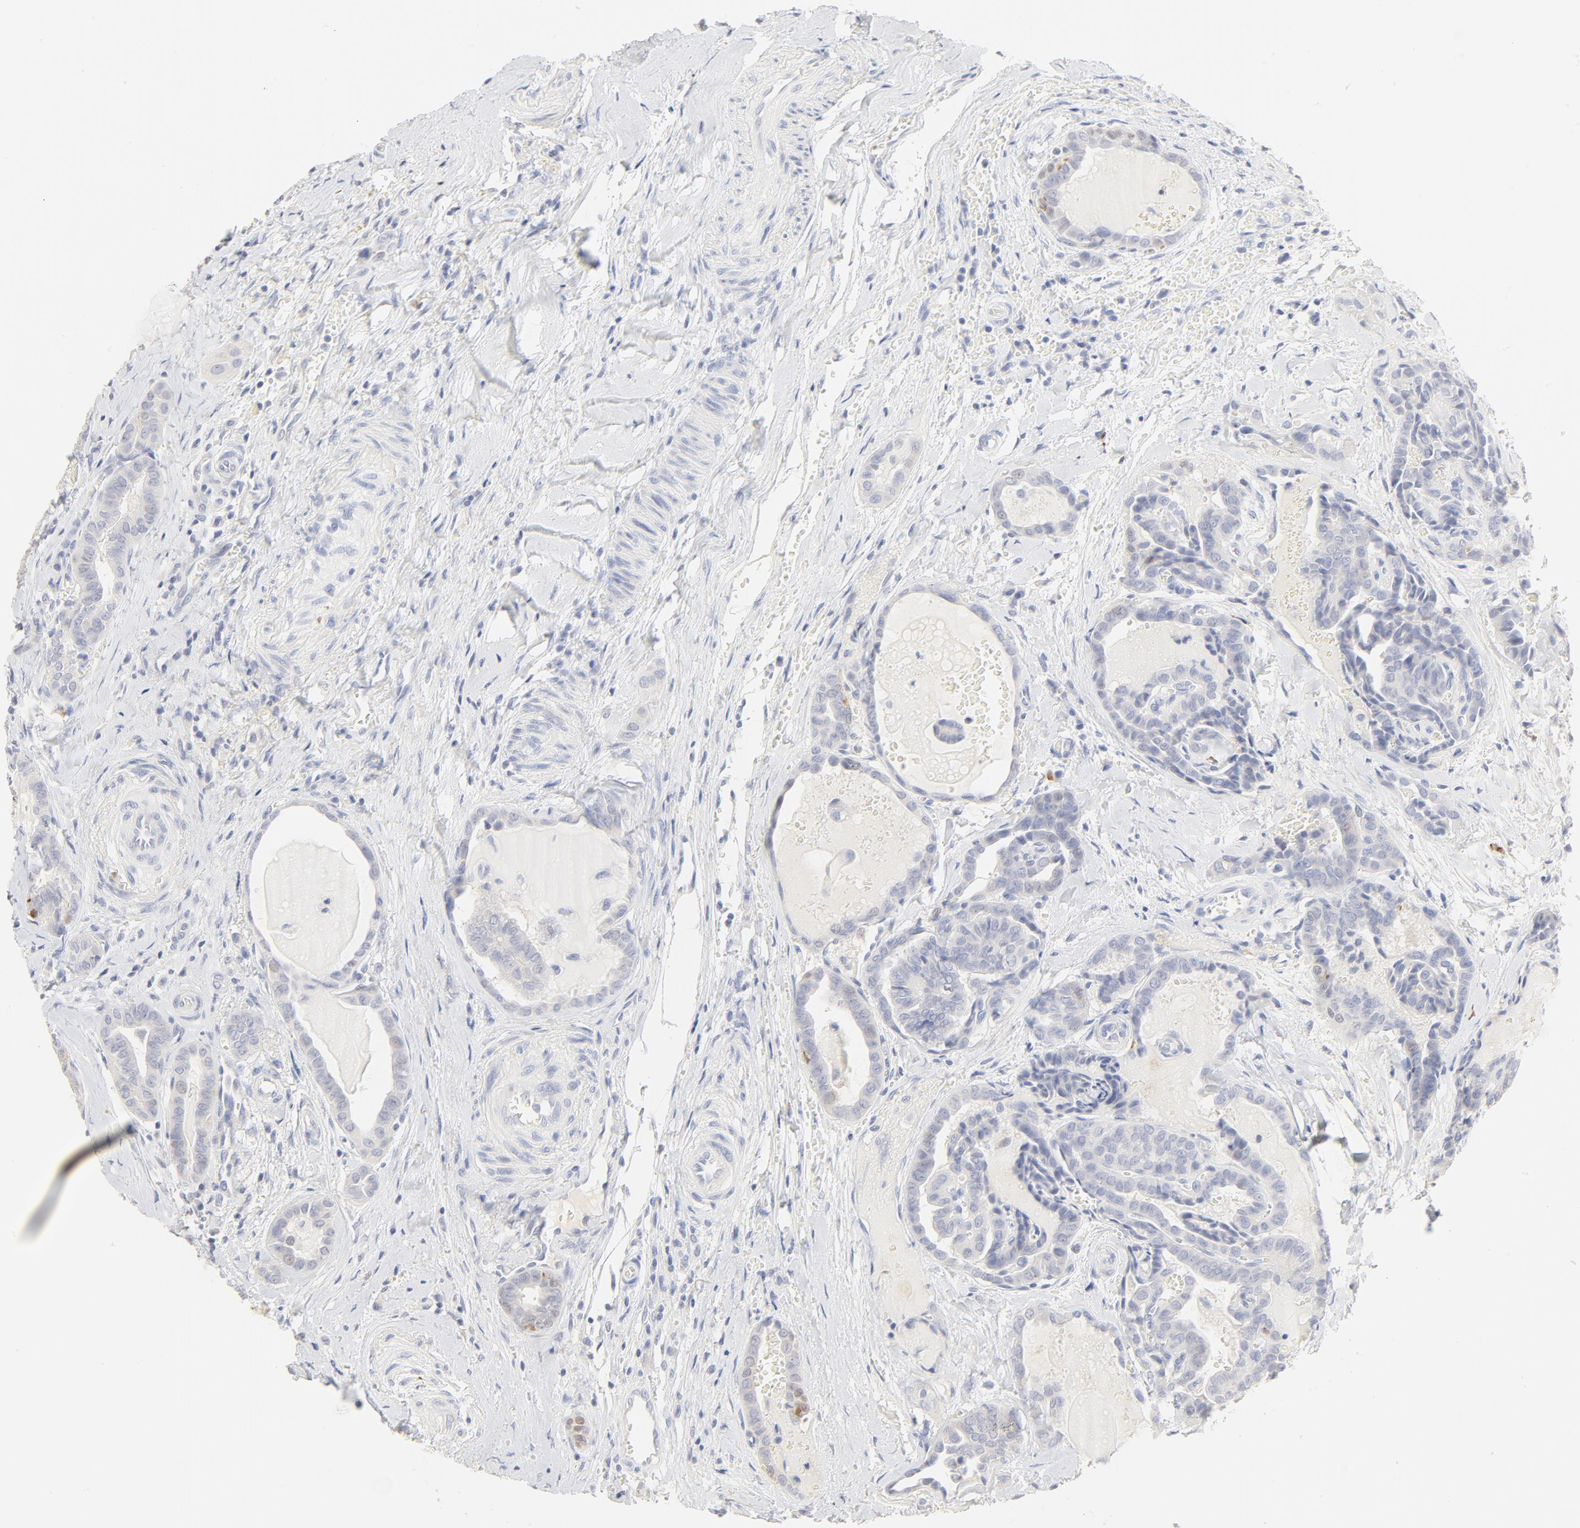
{"staining": {"intensity": "negative", "quantity": "none", "location": "none"}, "tissue": "thyroid cancer", "cell_type": "Tumor cells", "image_type": "cancer", "snomed": [{"axis": "morphology", "description": "Carcinoma, NOS"}, {"axis": "topography", "description": "Thyroid gland"}], "caption": "A micrograph of thyroid carcinoma stained for a protein exhibits no brown staining in tumor cells.", "gene": "FCGBP", "patient": {"sex": "female", "age": 91}}